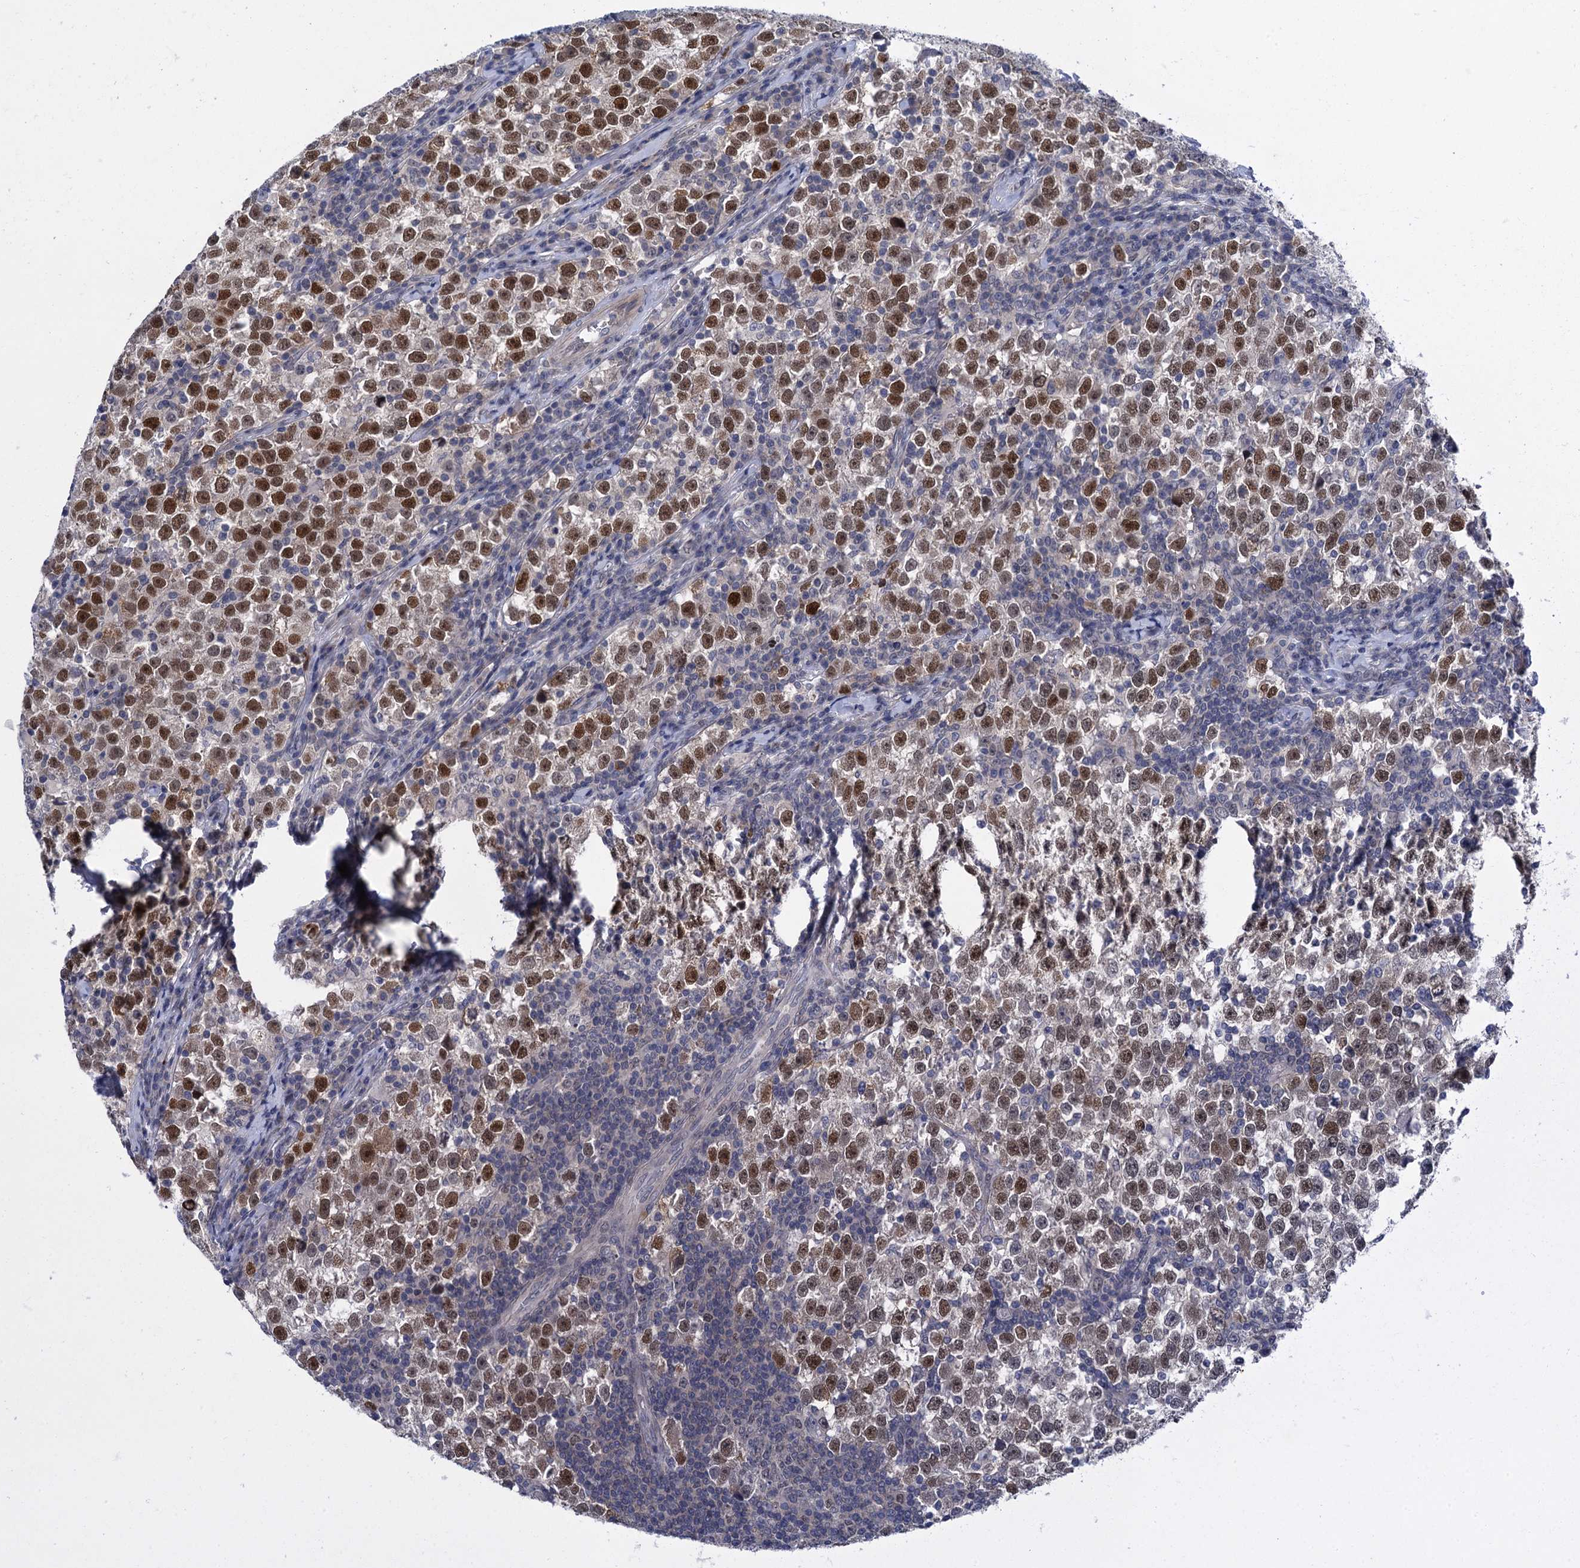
{"staining": {"intensity": "moderate", "quantity": ">75%", "location": "nuclear"}, "tissue": "testis cancer", "cell_type": "Tumor cells", "image_type": "cancer", "snomed": [{"axis": "morphology", "description": "Normal tissue, NOS"}, {"axis": "morphology", "description": "Seminoma, NOS"}, {"axis": "topography", "description": "Testis"}], "caption": "Human testis cancer (seminoma) stained with a protein marker exhibits moderate staining in tumor cells.", "gene": "MRFAP1", "patient": {"sex": "male", "age": 43}}